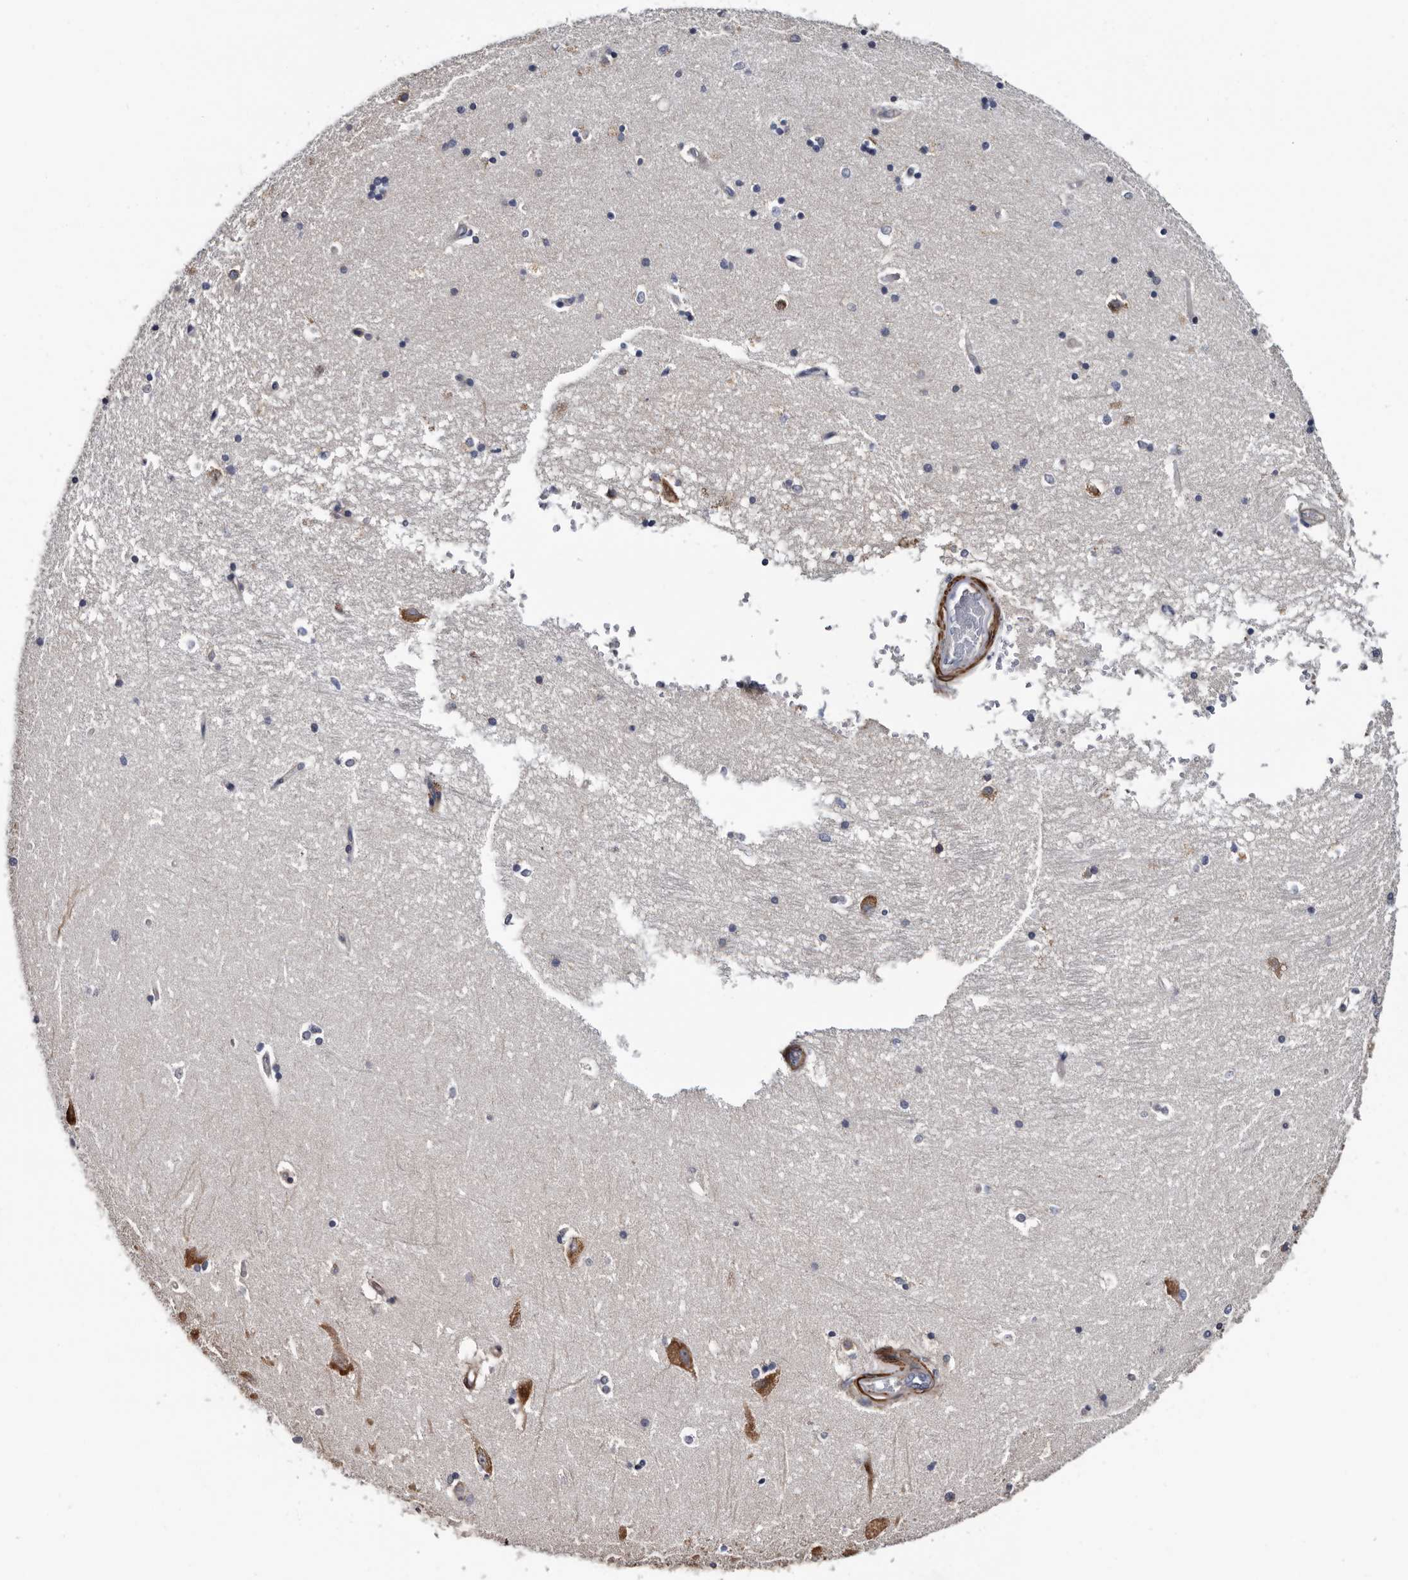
{"staining": {"intensity": "negative", "quantity": "none", "location": "none"}, "tissue": "hippocampus", "cell_type": "Glial cells", "image_type": "normal", "snomed": [{"axis": "morphology", "description": "Normal tissue, NOS"}, {"axis": "topography", "description": "Hippocampus"}], "caption": "Glial cells show no significant positivity in unremarkable hippocampus.", "gene": "IARS1", "patient": {"sex": "male", "age": 45}}